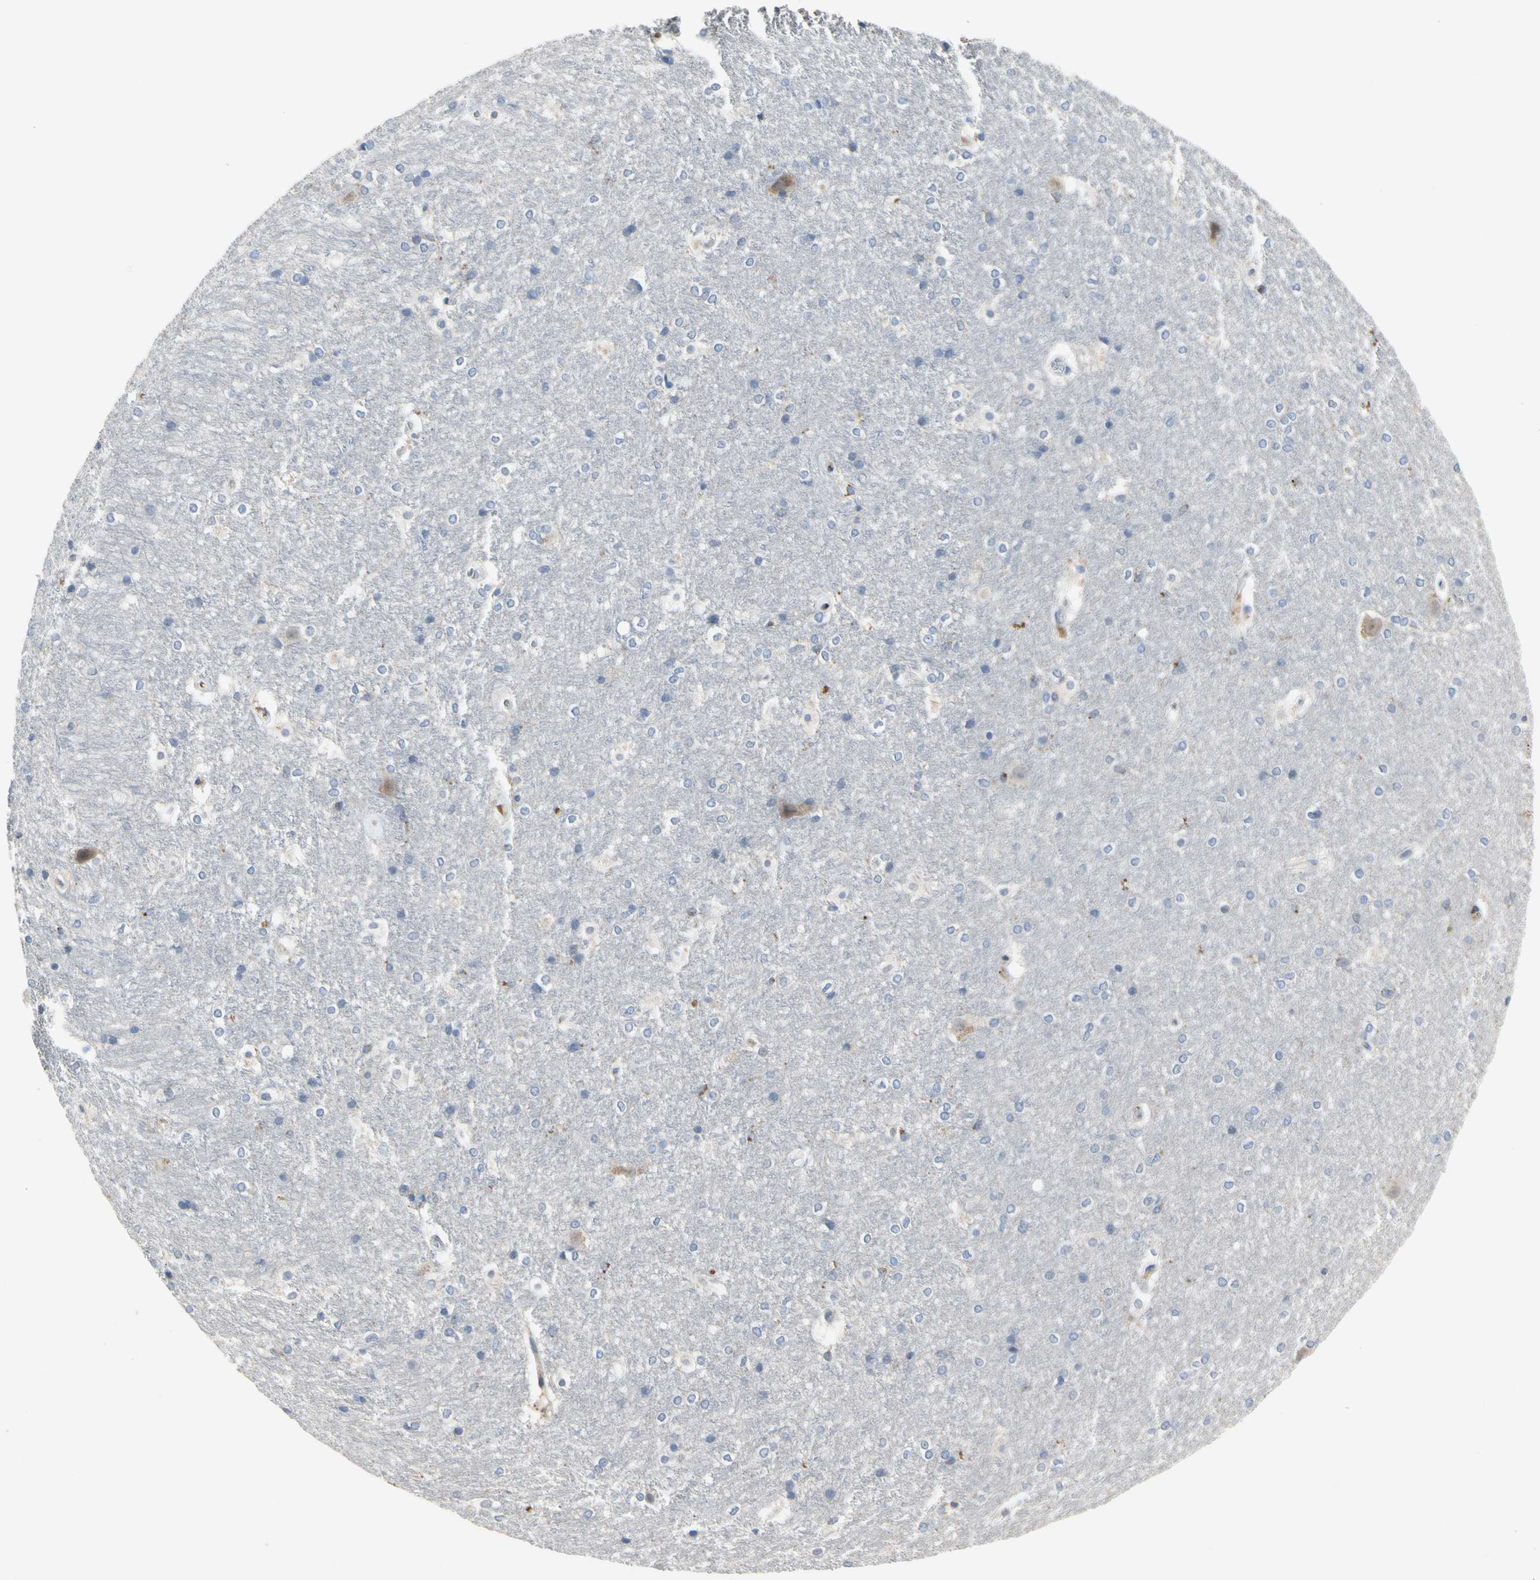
{"staining": {"intensity": "negative", "quantity": "none", "location": "none"}, "tissue": "hippocampus", "cell_type": "Glial cells", "image_type": "normal", "snomed": [{"axis": "morphology", "description": "Normal tissue, NOS"}, {"axis": "topography", "description": "Hippocampus"}], "caption": "The IHC histopathology image has no significant positivity in glial cells of hippocampus.", "gene": "ADA2", "patient": {"sex": "female", "age": 19}}